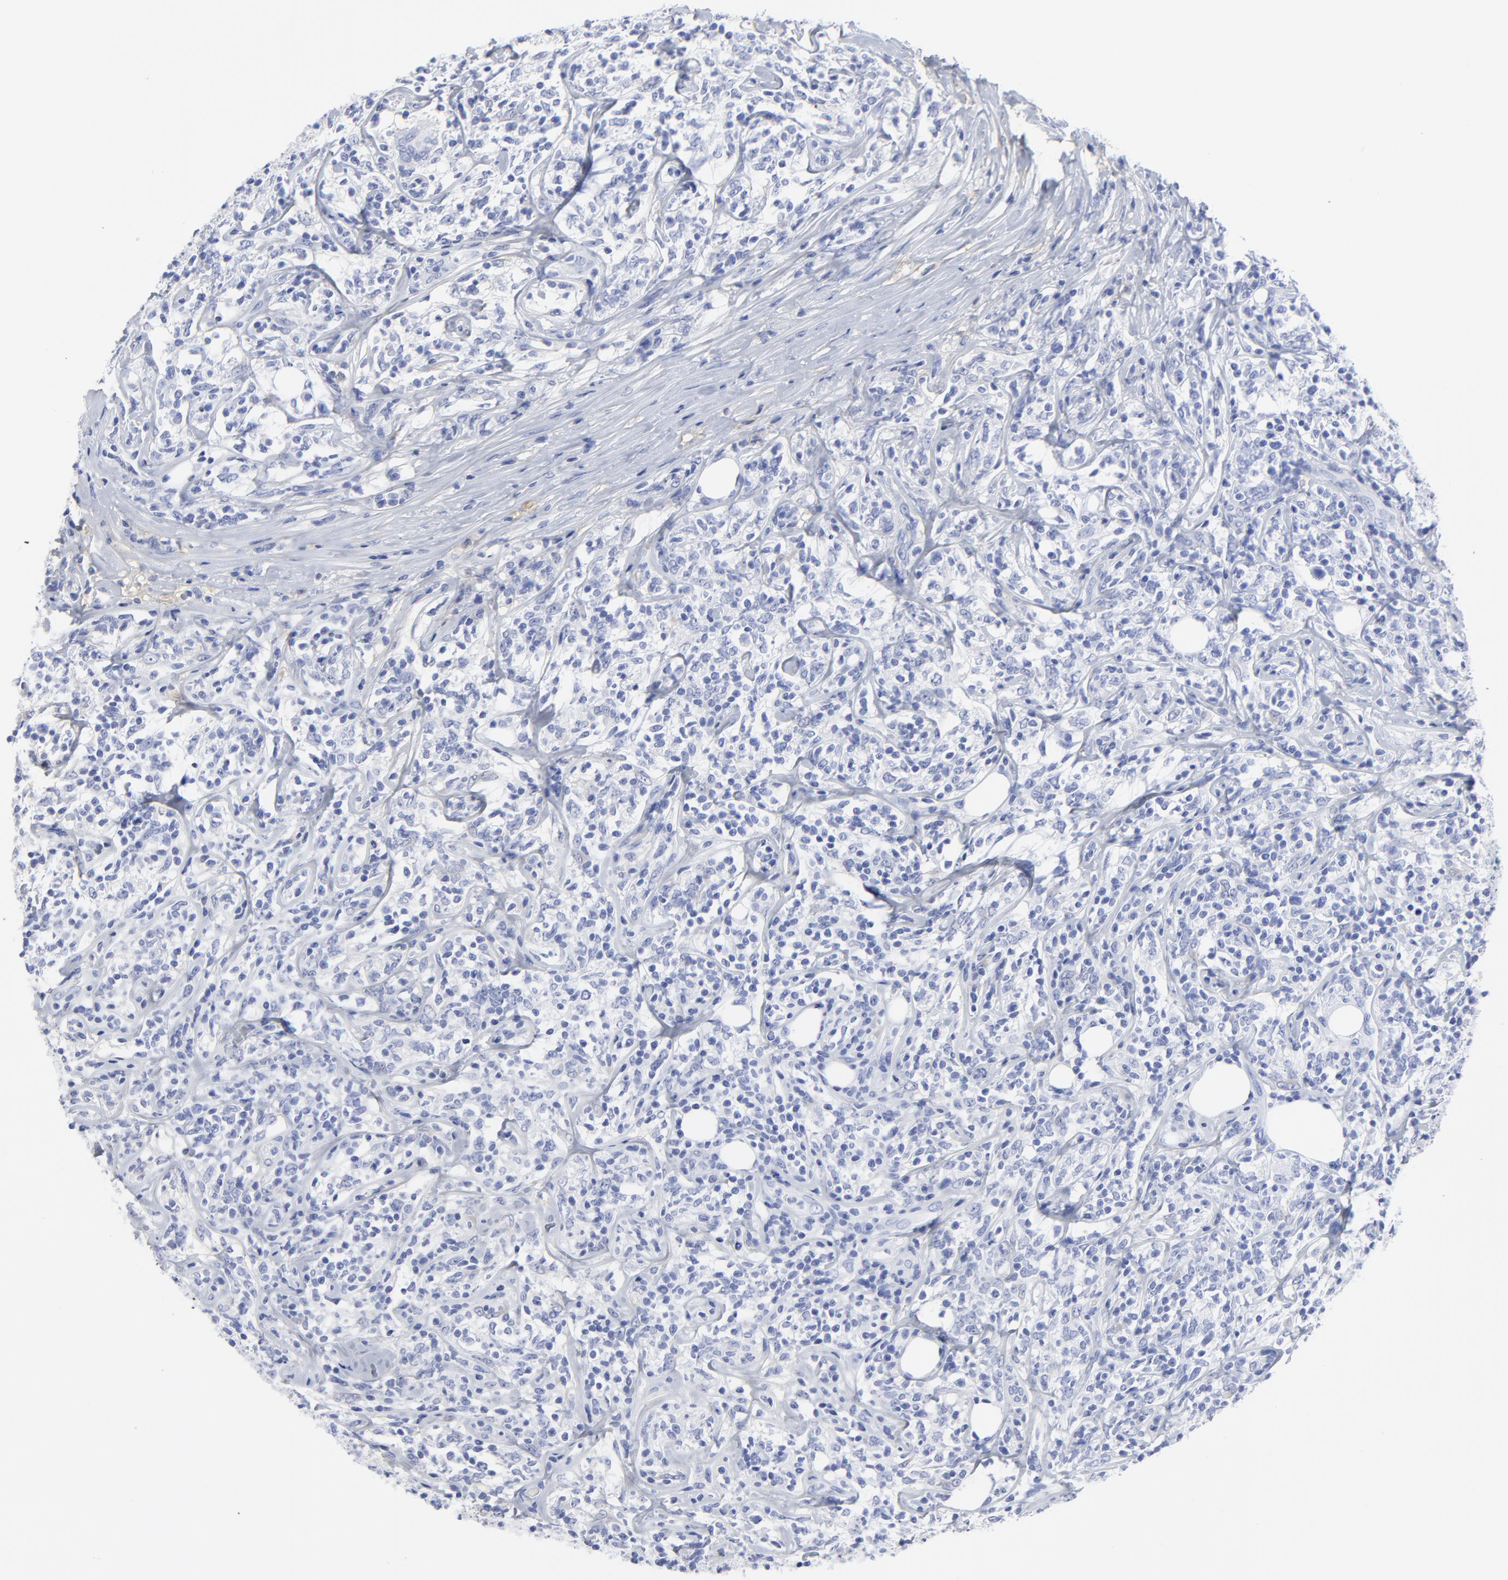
{"staining": {"intensity": "negative", "quantity": "none", "location": "none"}, "tissue": "lymphoma", "cell_type": "Tumor cells", "image_type": "cancer", "snomed": [{"axis": "morphology", "description": "Malignant lymphoma, non-Hodgkin's type, High grade"}, {"axis": "topography", "description": "Lymph node"}], "caption": "DAB immunohistochemical staining of human lymphoma exhibits no significant positivity in tumor cells.", "gene": "DCN", "patient": {"sex": "female", "age": 84}}